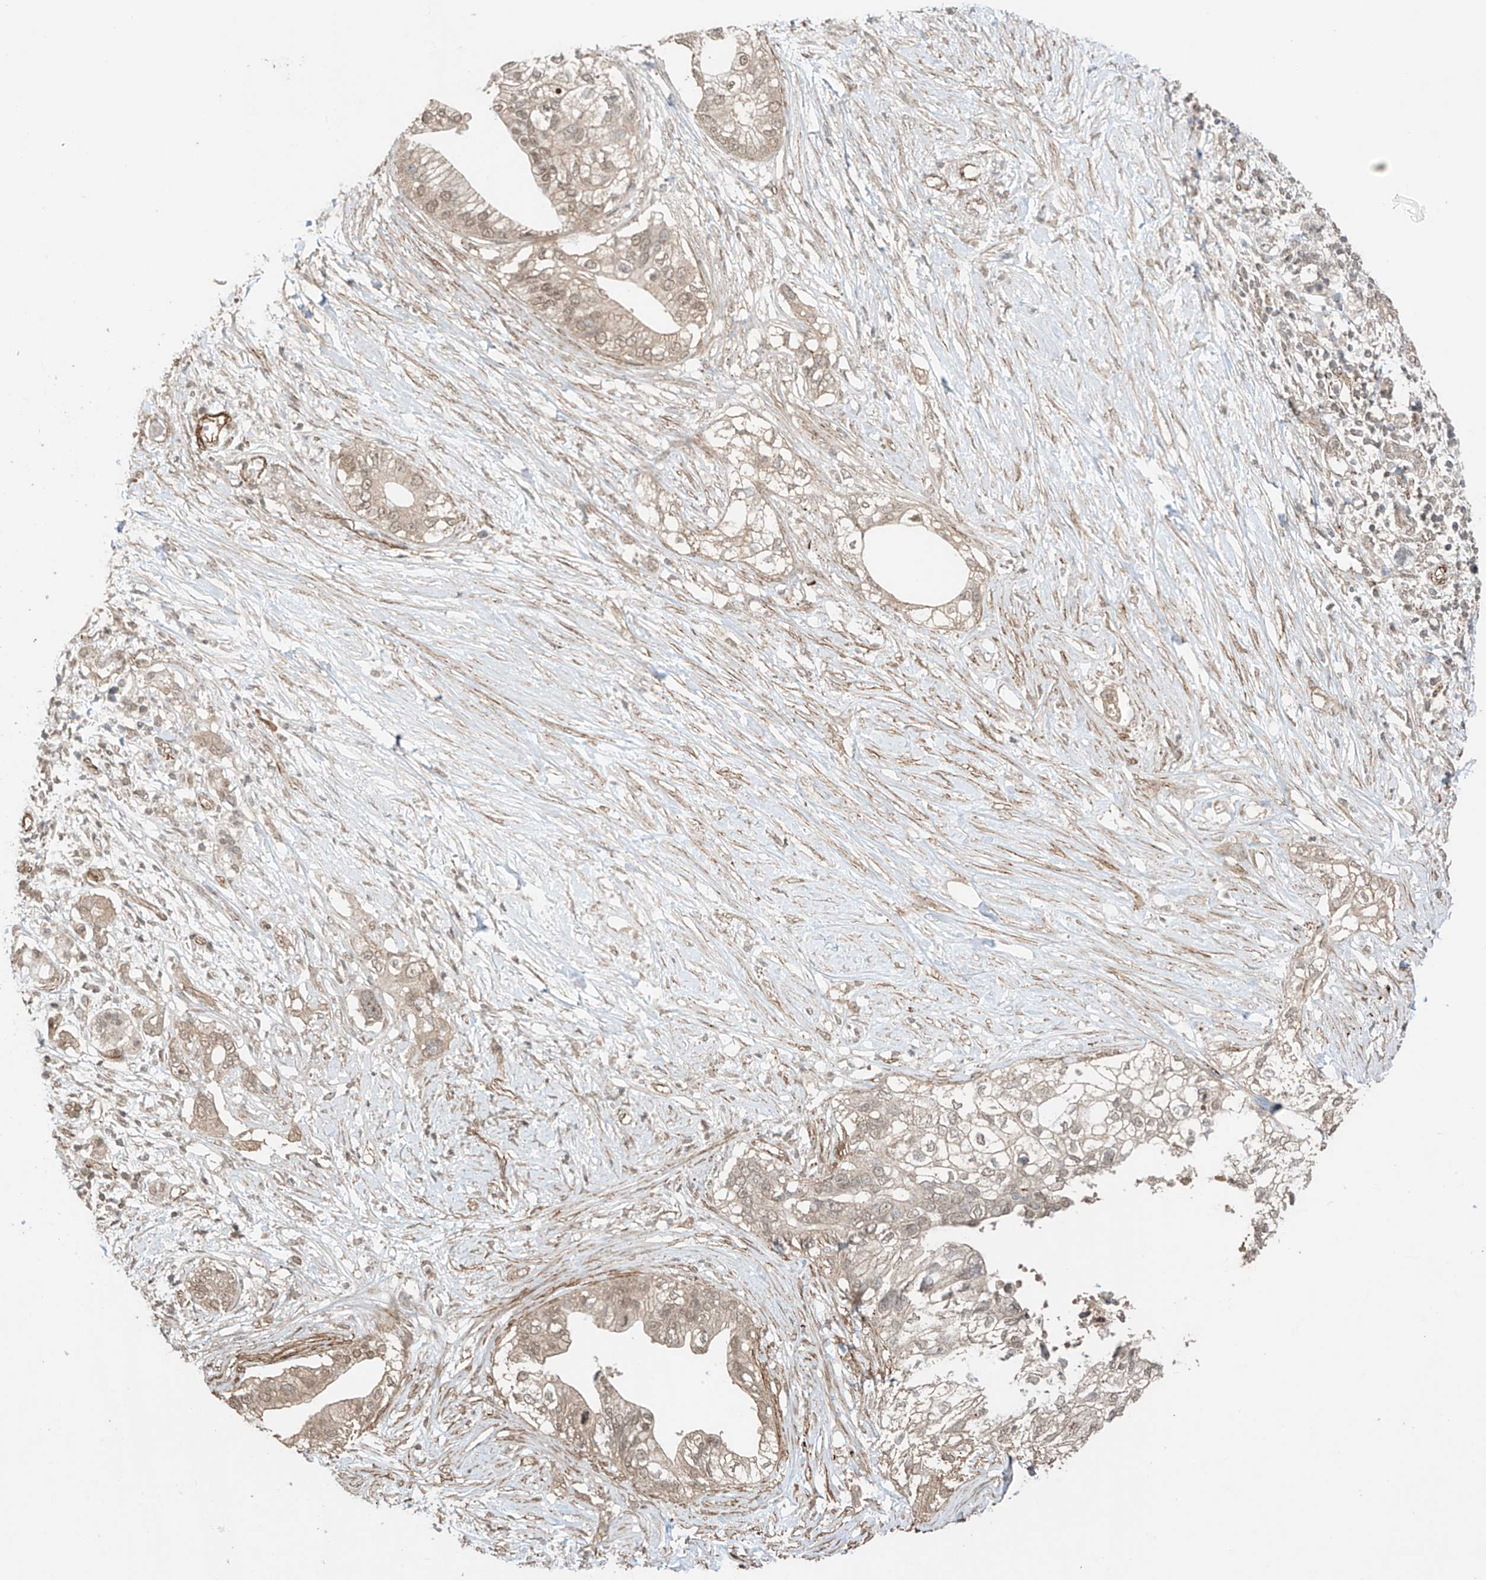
{"staining": {"intensity": "weak", "quantity": ">75%", "location": "cytoplasmic/membranous,nuclear"}, "tissue": "pancreatic cancer", "cell_type": "Tumor cells", "image_type": "cancer", "snomed": [{"axis": "morphology", "description": "Normal tissue, NOS"}, {"axis": "morphology", "description": "Adenocarcinoma, NOS"}, {"axis": "topography", "description": "Pancreas"}, {"axis": "topography", "description": "Peripheral nerve tissue"}], "caption": "DAB immunohistochemical staining of pancreatic cancer (adenocarcinoma) reveals weak cytoplasmic/membranous and nuclear protein expression in about >75% of tumor cells.", "gene": "TTLL5", "patient": {"sex": "male", "age": 59}}